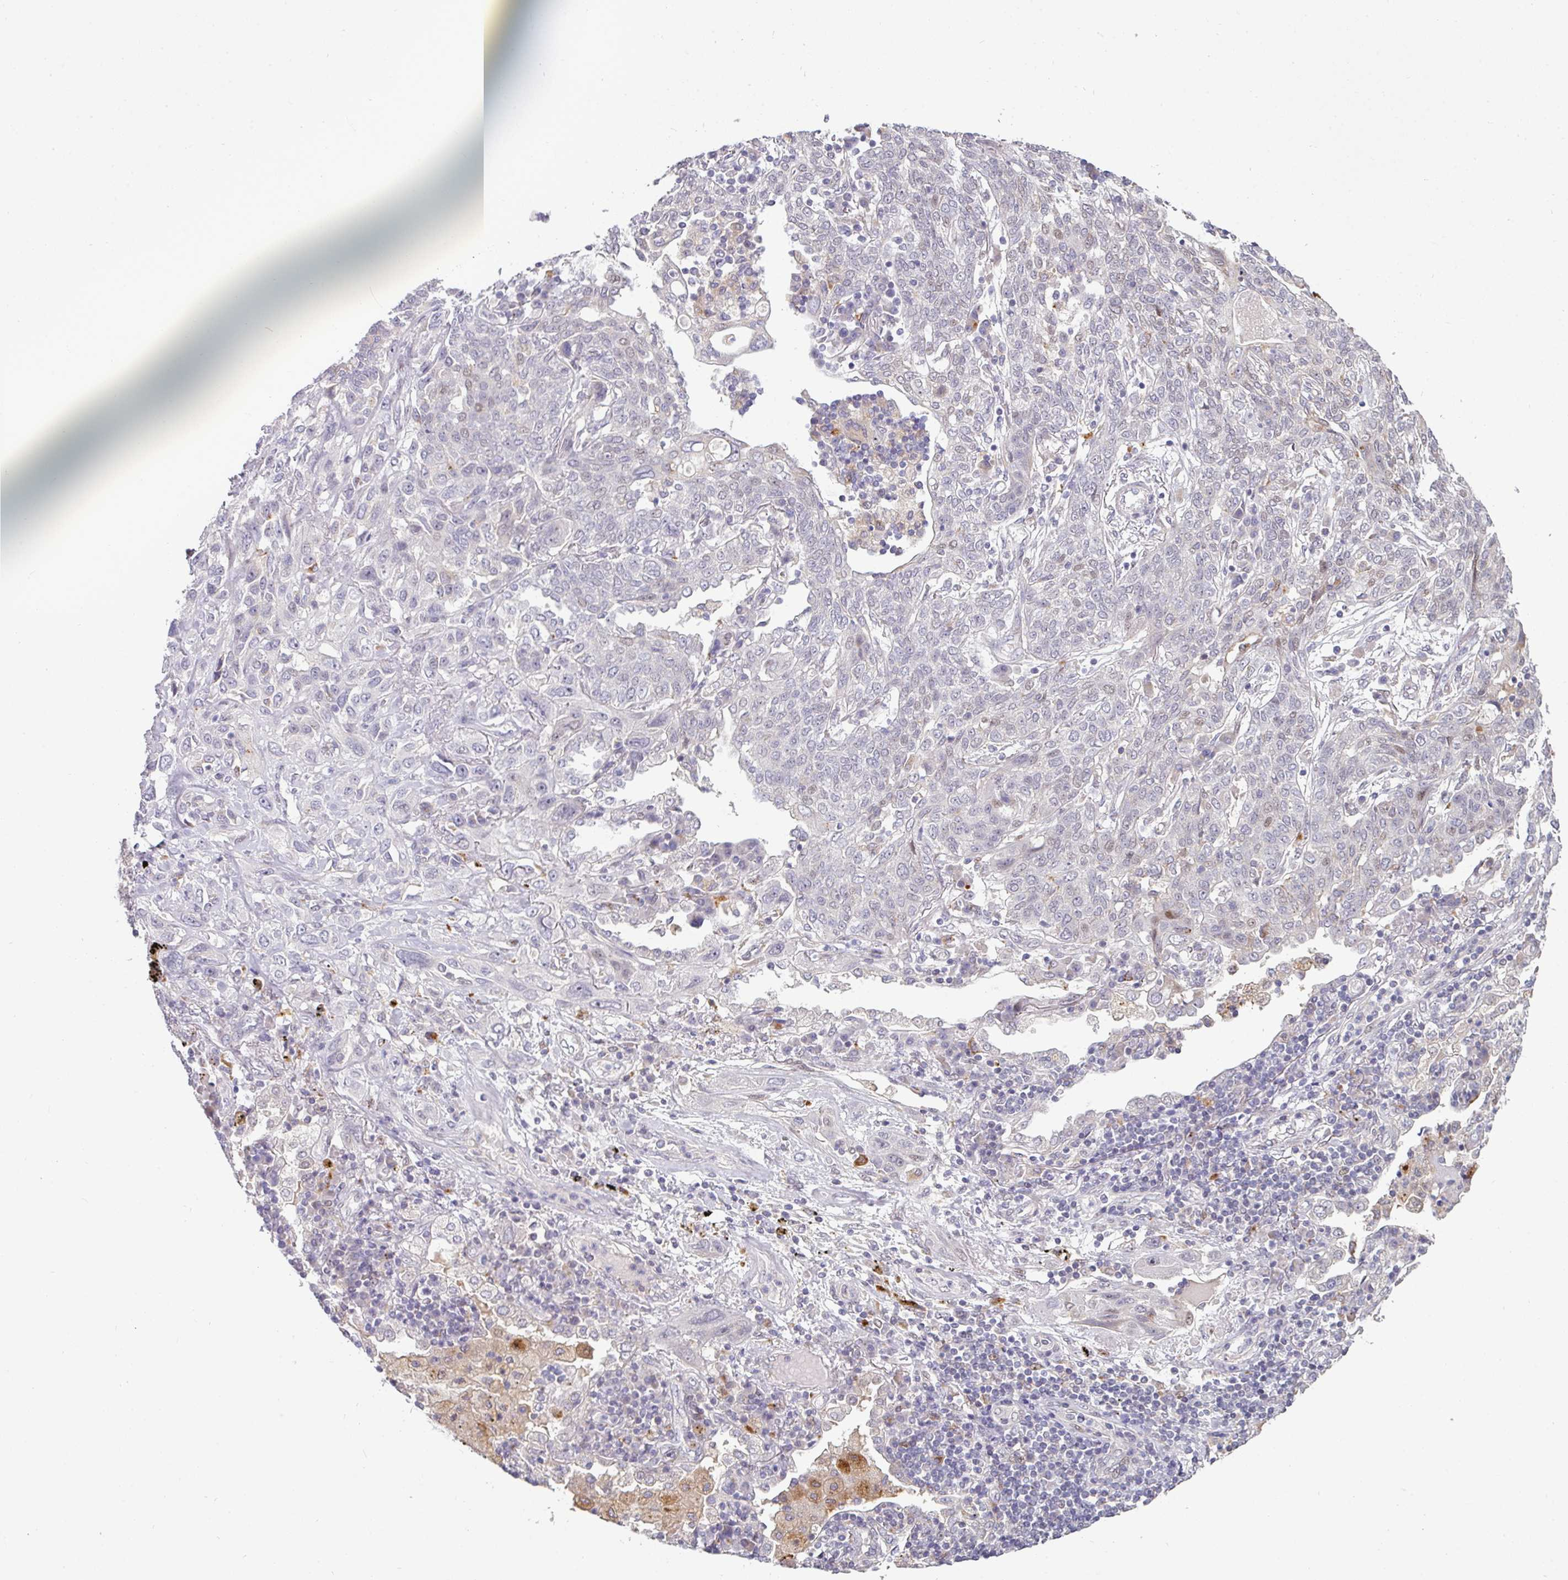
{"staining": {"intensity": "negative", "quantity": "none", "location": "none"}, "tissue": "lung cancer", "cell_type": "Tumor cells", "image_type": "cancer", "snomed": [{"axis": "morphology", "description": "Squamous cell carcinoma, NOS"}, {"axis": "topography", "description": "Lung"}], "caption": "Immunohistochemistry photomicrograph of neoplastic tissue: lung squamous cell carcinoma stained with DAB reveals no significant protein staining in tumor cells. (IHC, brightfield microscopy, high magnification).", "gene": "SWSAP1", "patient": {"sex": "female", "age": 70}}